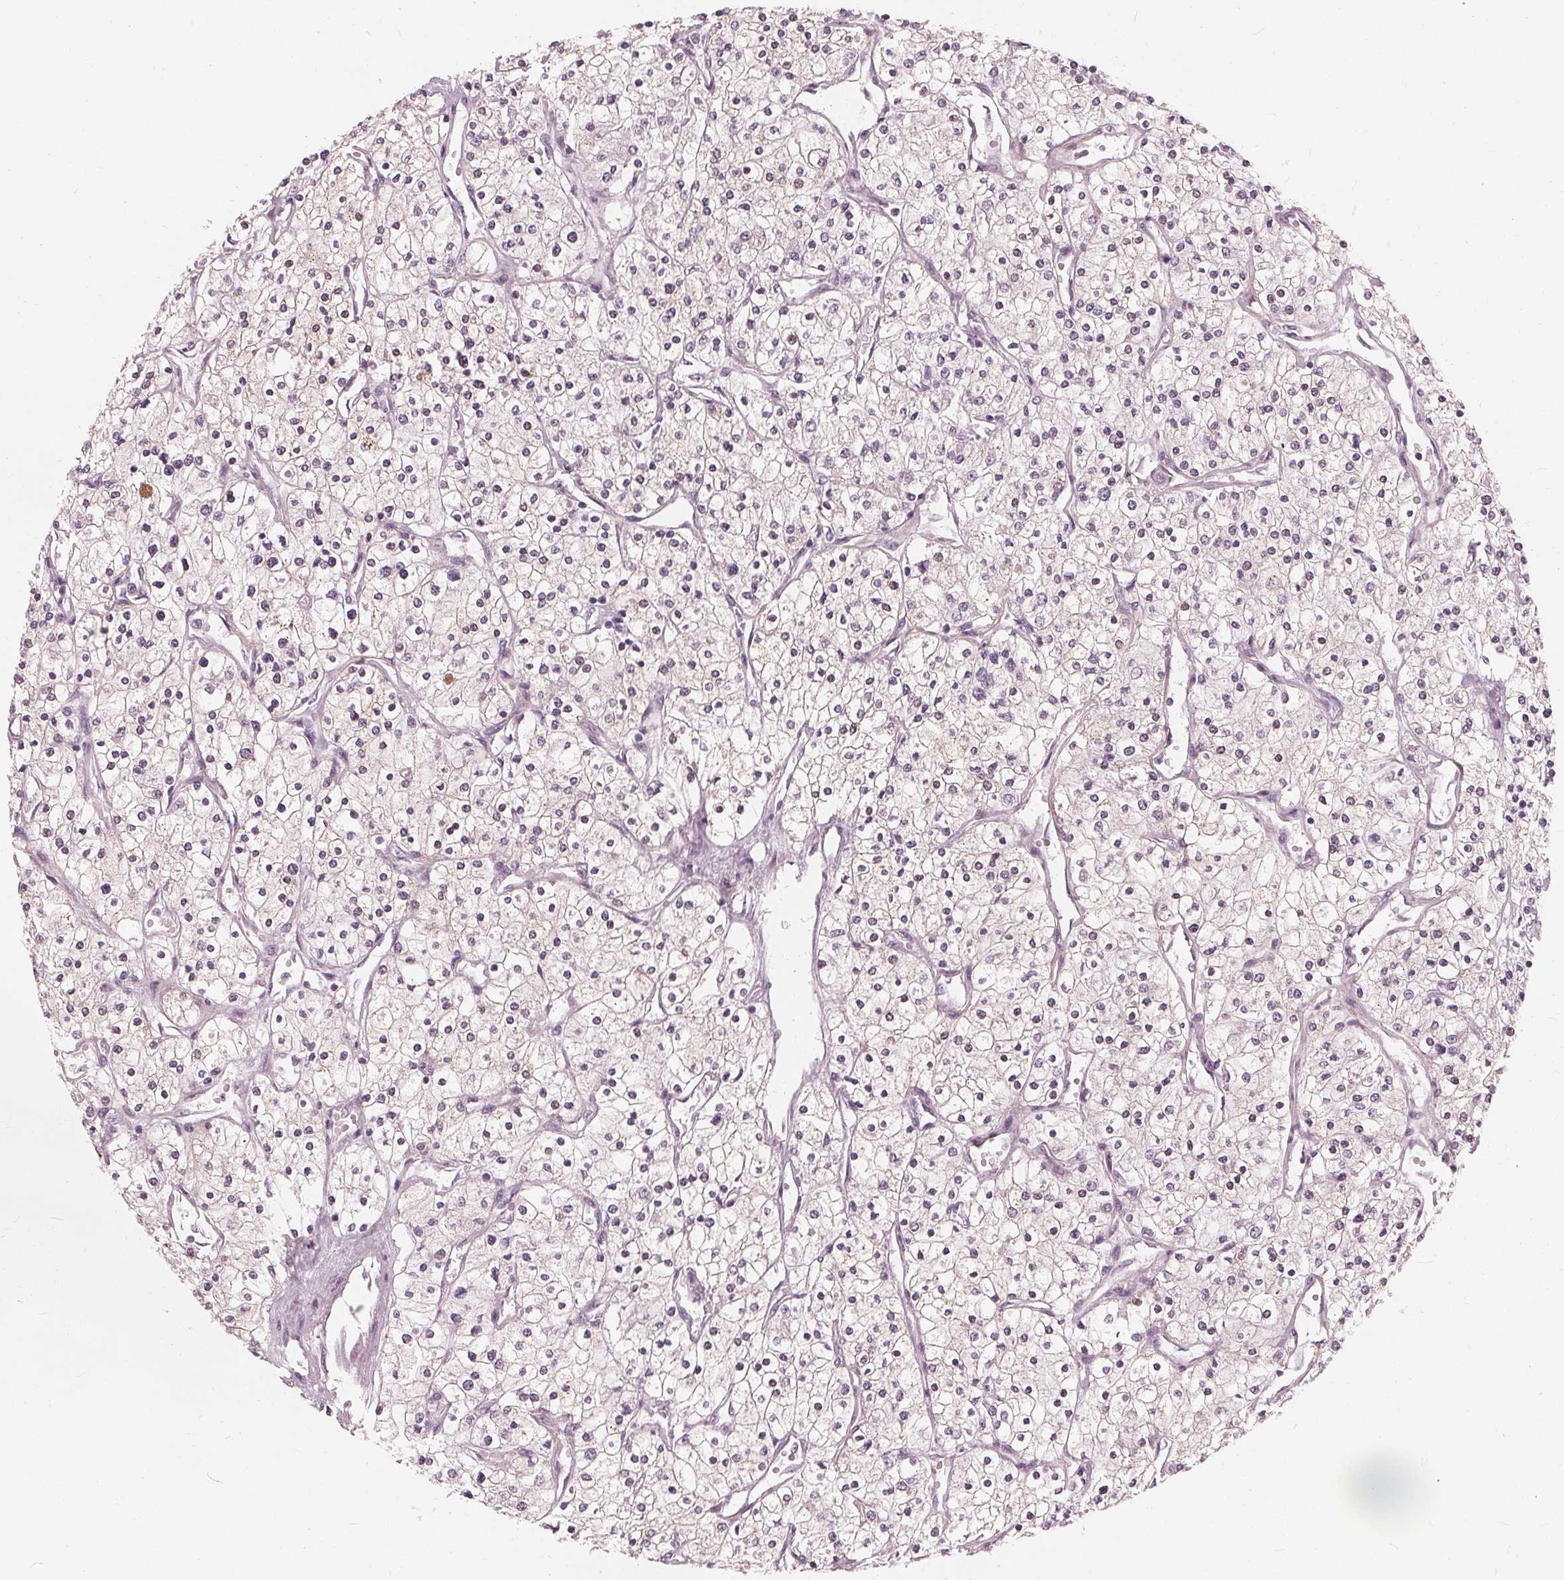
{"staining": {"intensity": "negative", "quantity": "none", "location": "none"}, "tissue": "renal cancer", "cell_type": "Tumor cells", "image_type": "cancer", "snomed": [{"axis": "morphology", "description": "Adenocarcinoma, NOS"}, {"axis": "topography", "description": "Kidney"}], "caption": "Image shows no protein expression in tumor cells of renal cancer (adenocarcinoma) tissue.", "gene": "SAT2", "patient": {"sex": "male", "age": 80}}